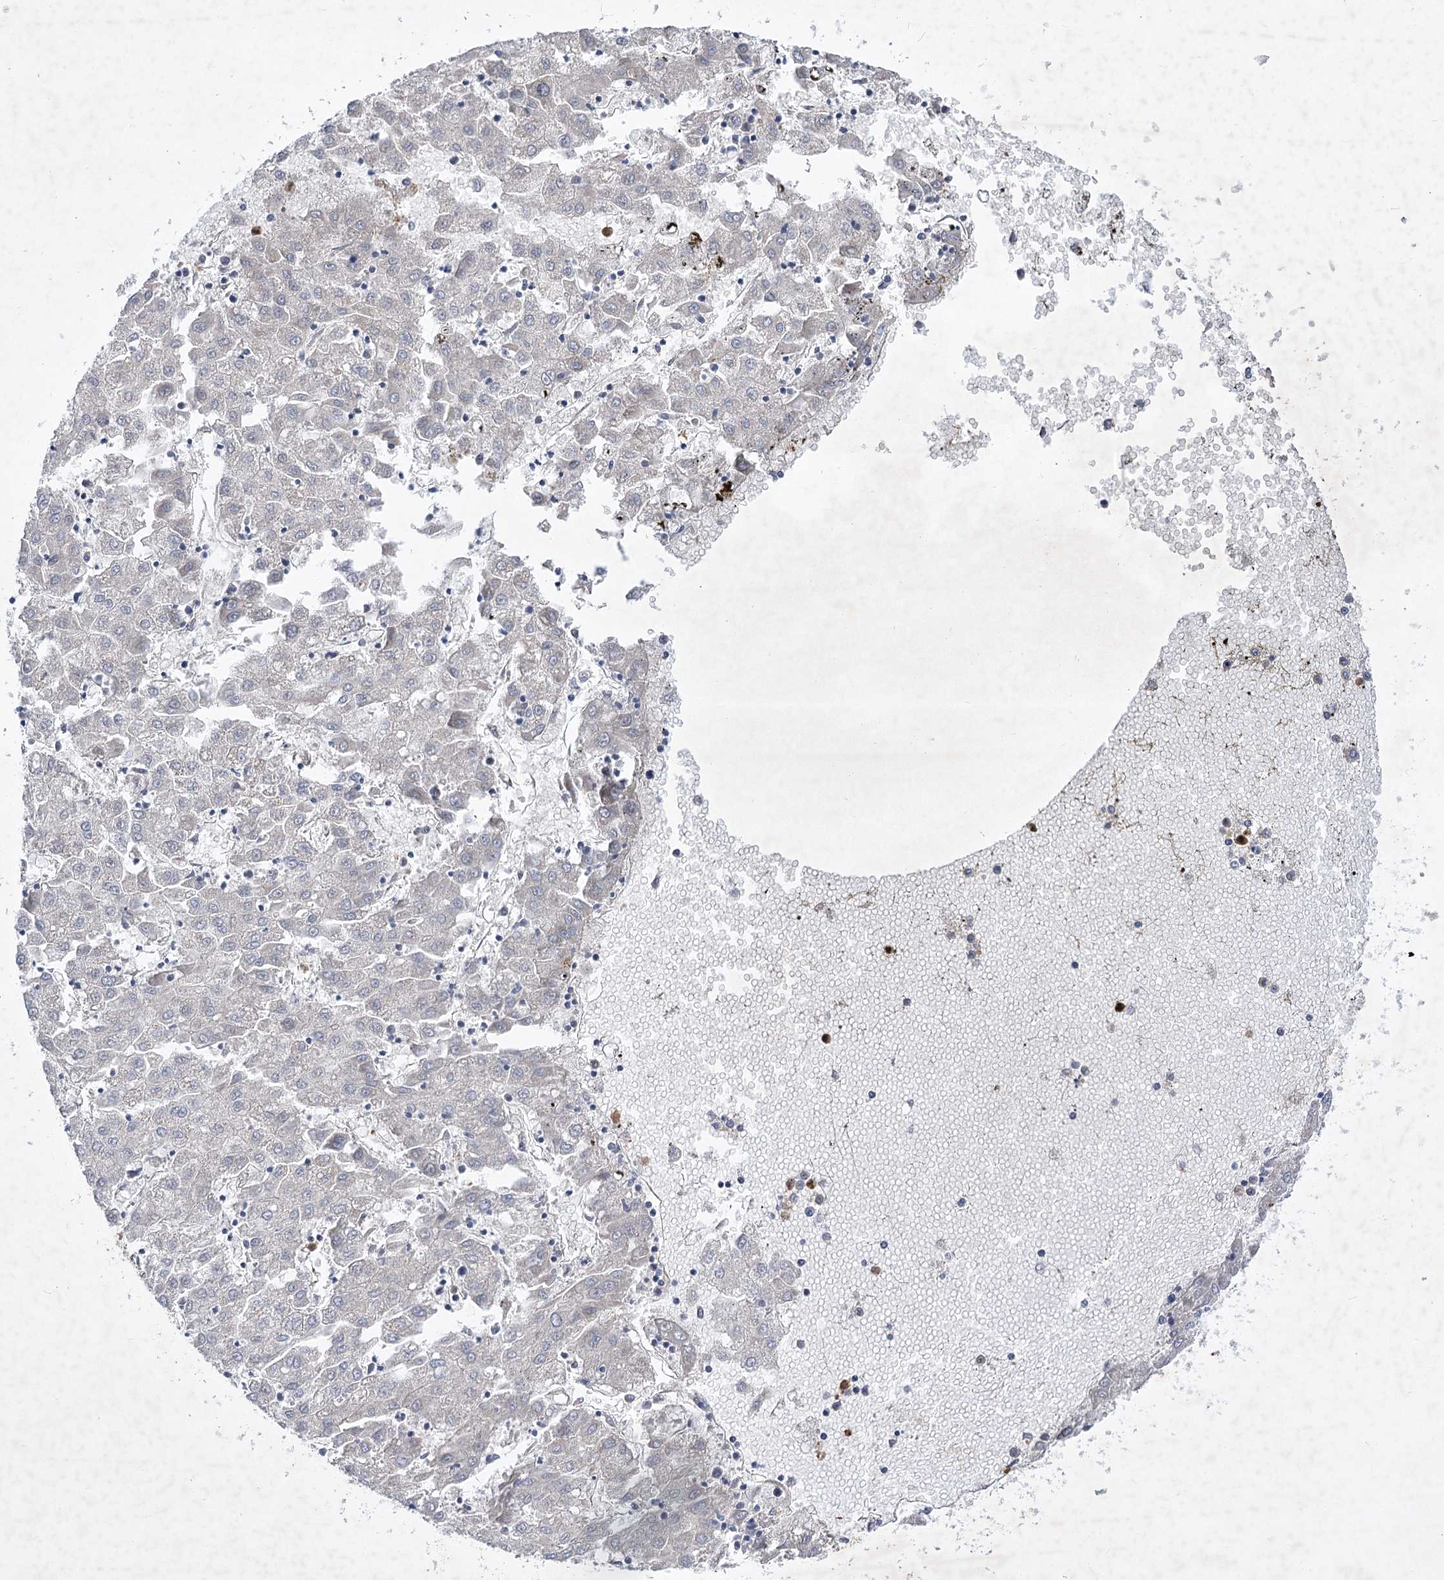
{"staining": {"intensity": "negative", "quantity": "none", "location": "none"}, "tissue": "liver cancer", "cell_type": "Tumor cells", "image_type": "cancer", "snomed": [{"axis": "morphology", "description": "Carcinoma, Hepatocellular, NOS"}, {"axis": "topography", "description": "Liver"}], "caption": "A micrograph of human liver cancer (hepatocellular carcinoma) is negative for staining in tumor cells. (DAB (3,3'-diaminobenzidine) immunohistochemistry (IHC), high magnification).", "gene": "ARHGAP31", "patient": {"sex": "male", "age": 72}}